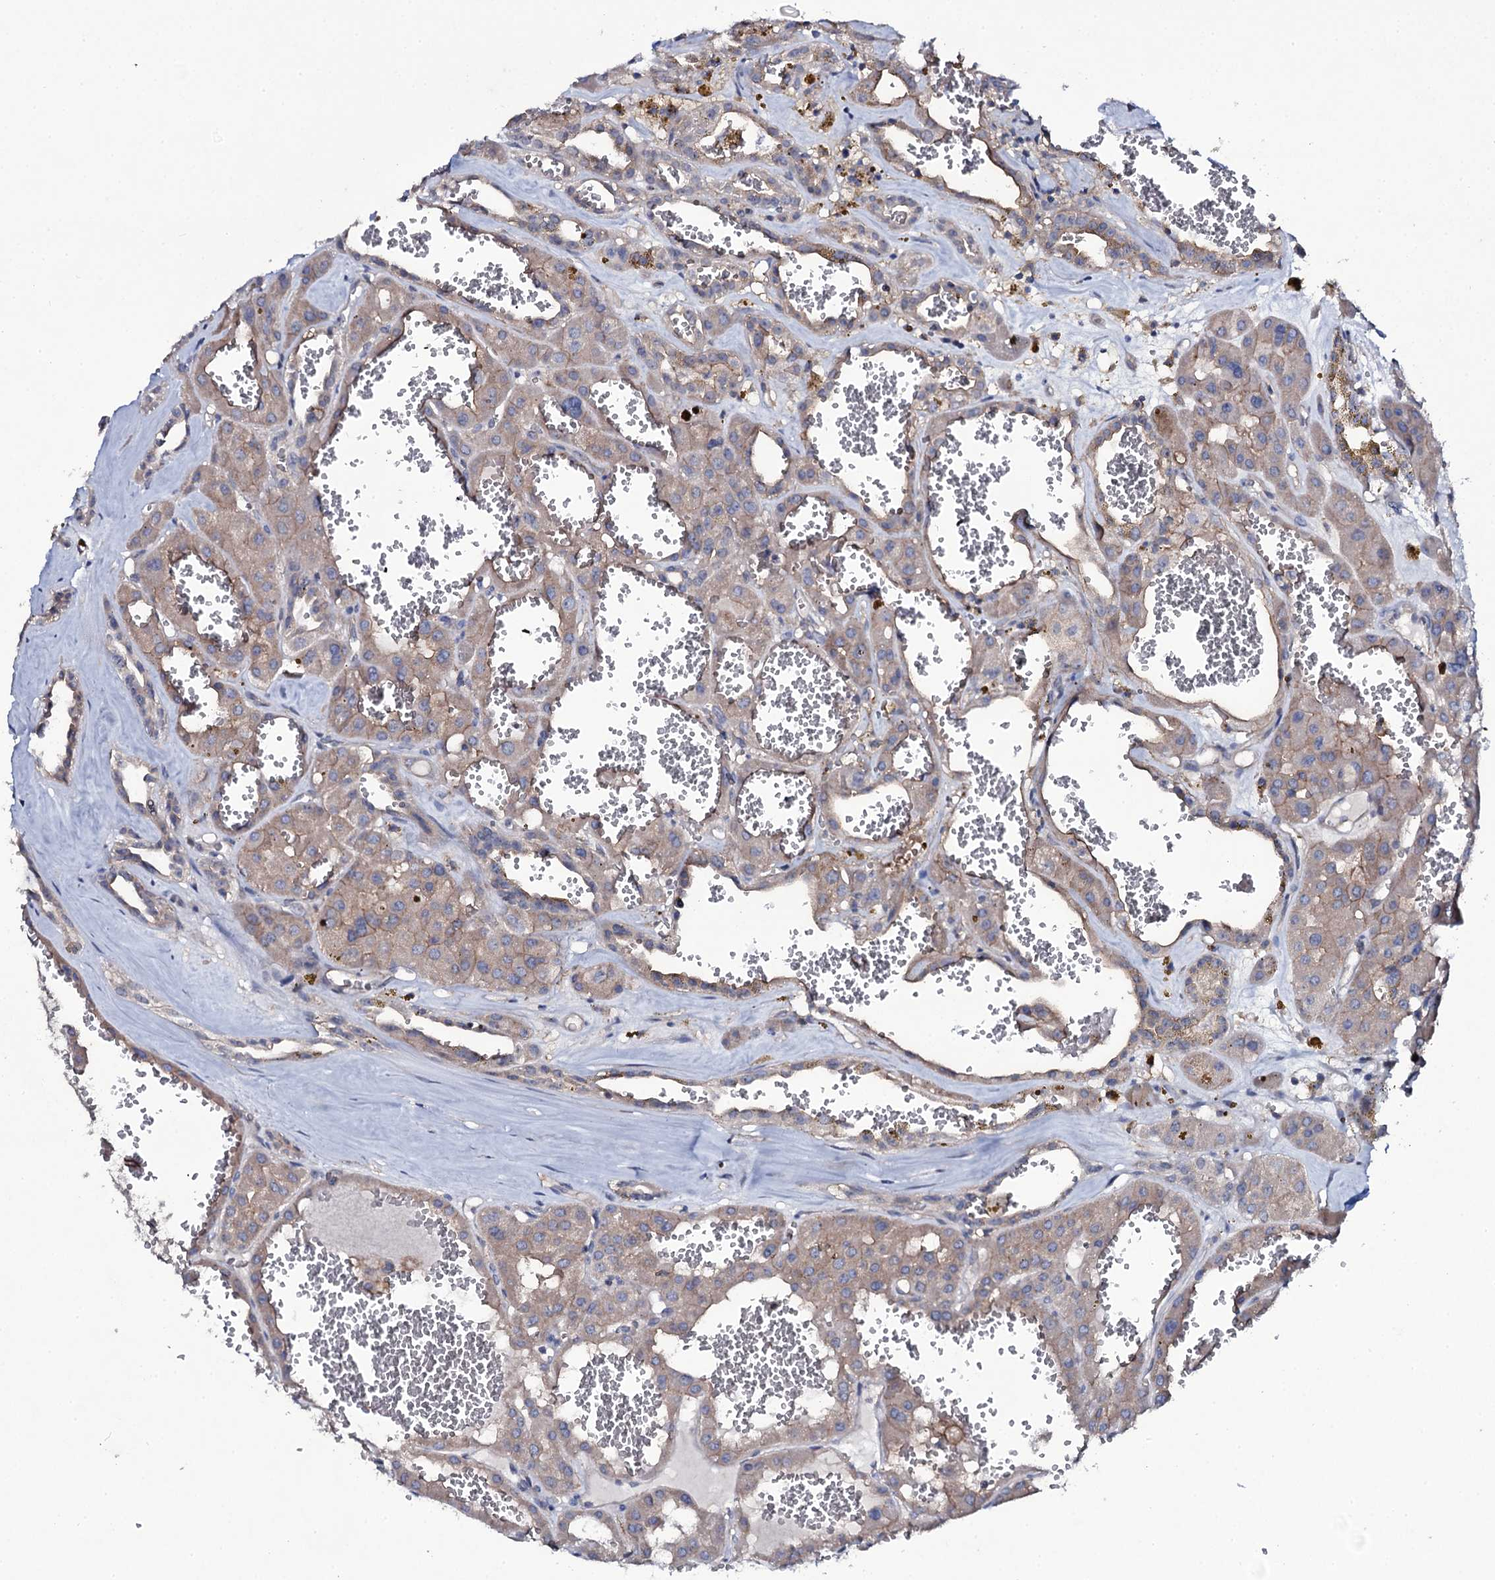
{"staining": {"intensity": "moderate", "quantity": ">75%", "location": "cytoplasmic/membranous"}, "tissue": "renal cancer", "cell_type": "Tumor cells", "image_type": "cancer", "snomed": [{"axis": "morphology", "description": "Carcinoma, NOS"}, {"axis": "topography", "description": "Kidney"}], "caption": "This photomicrograph exhibits IHC staining of human carcinoma (renal), with medium moderate cytoplasmic/membranous positivity in approximately >75% of tumor cells.", "gene": "SNAP23", "patient": {"sex": "female", "age": 75}}